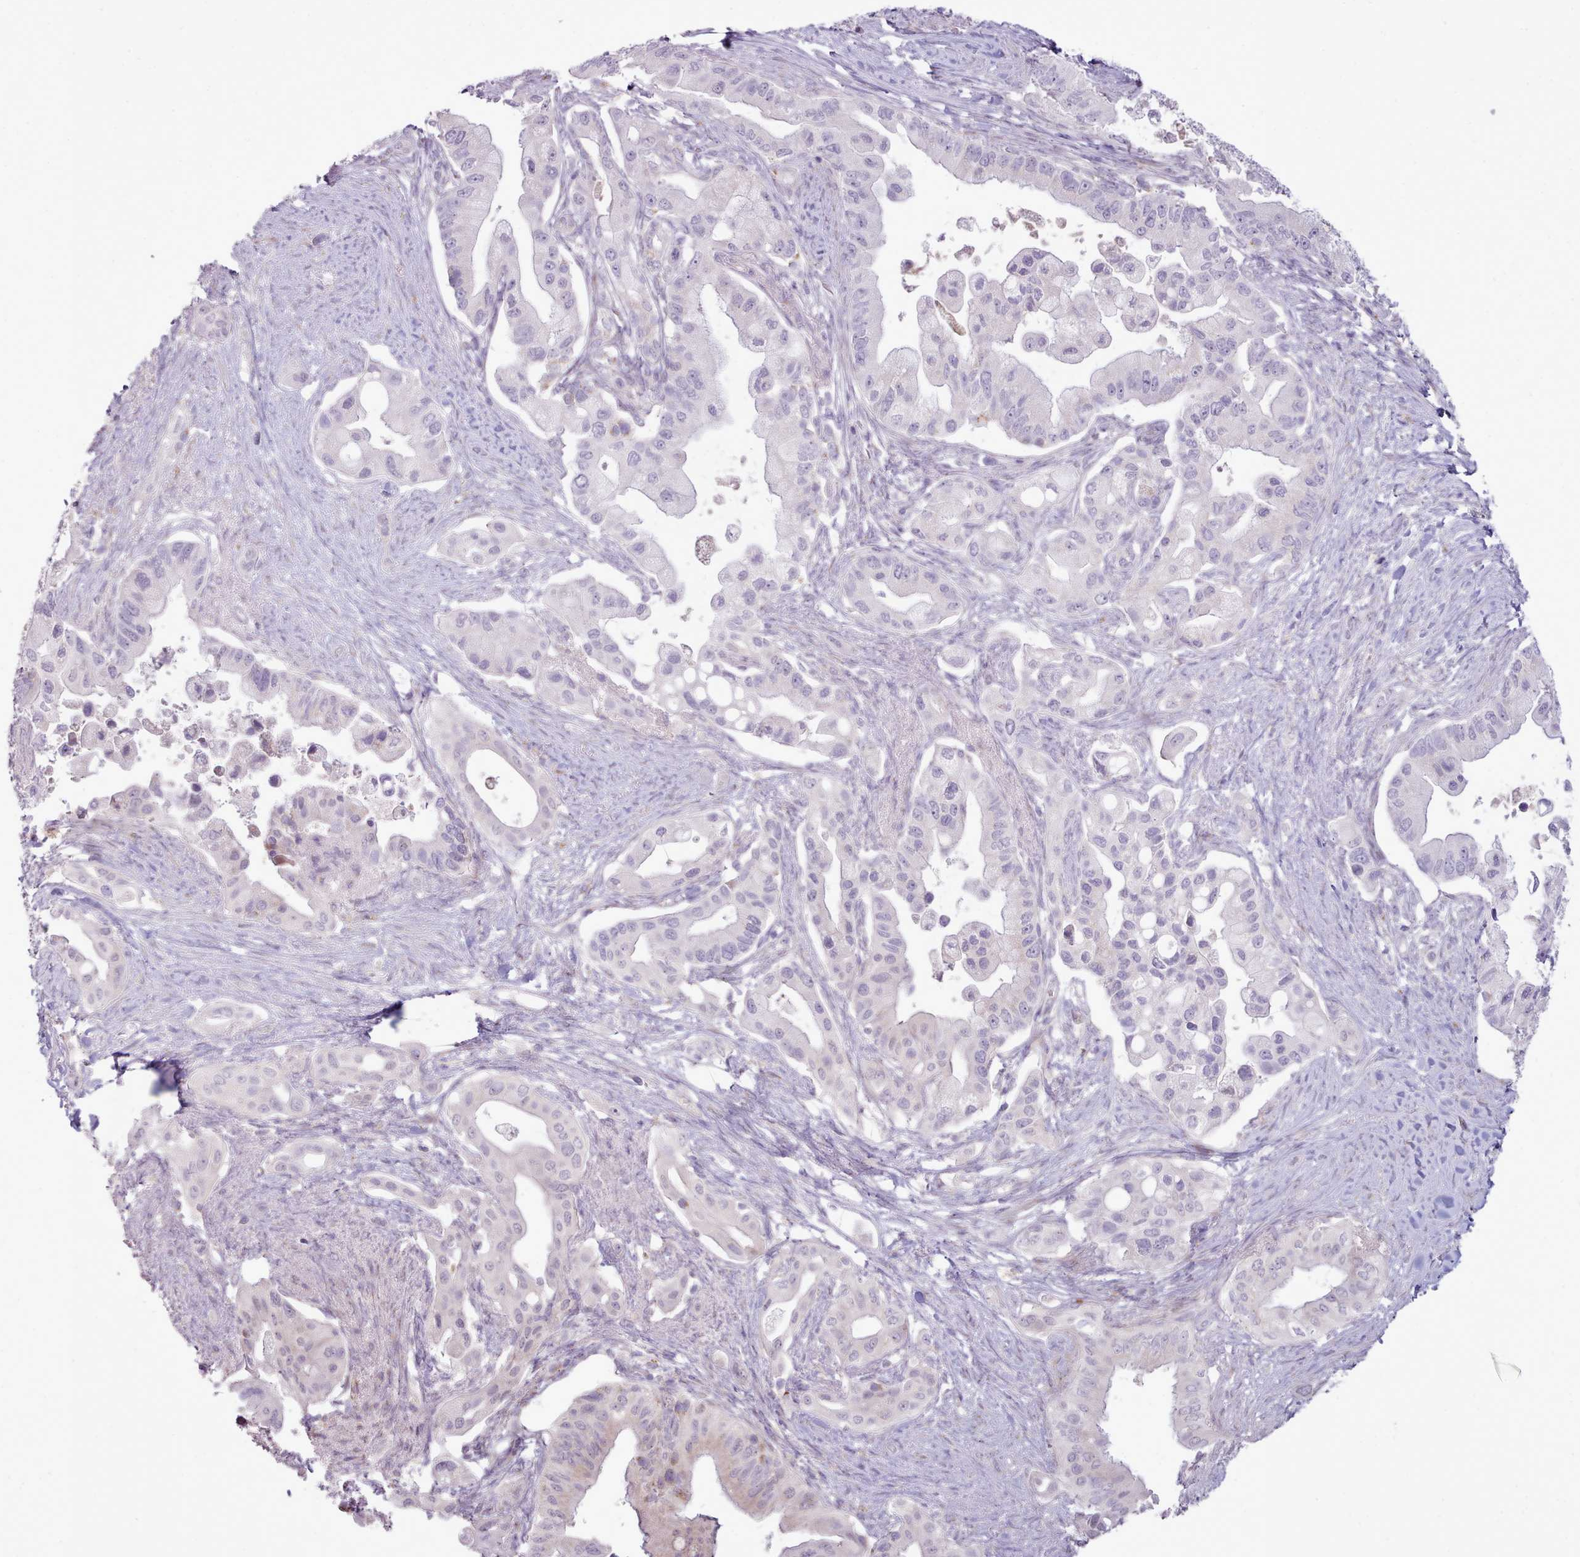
{"staining": {"intensity": "negative", "quantity": "none", "location": "none"}, "tissue": "pancreatic cancer", "cell_type": "Tumor cells", "image_type": "cancer", "snomed": [{"axis": "morphology", "description": "Adenocarcinoma, NOS"}, {"axis": "topography", "description": "Pancreas"}], "caption": "Photomicrograph shows no protein positivity in tumor cells of pancreatic adenocarcinoma tissue. (DAB IHC with hematoxylin counter stain).", "gene": "PPP3R2", "patient": {"sex": "male", "age": 57}}